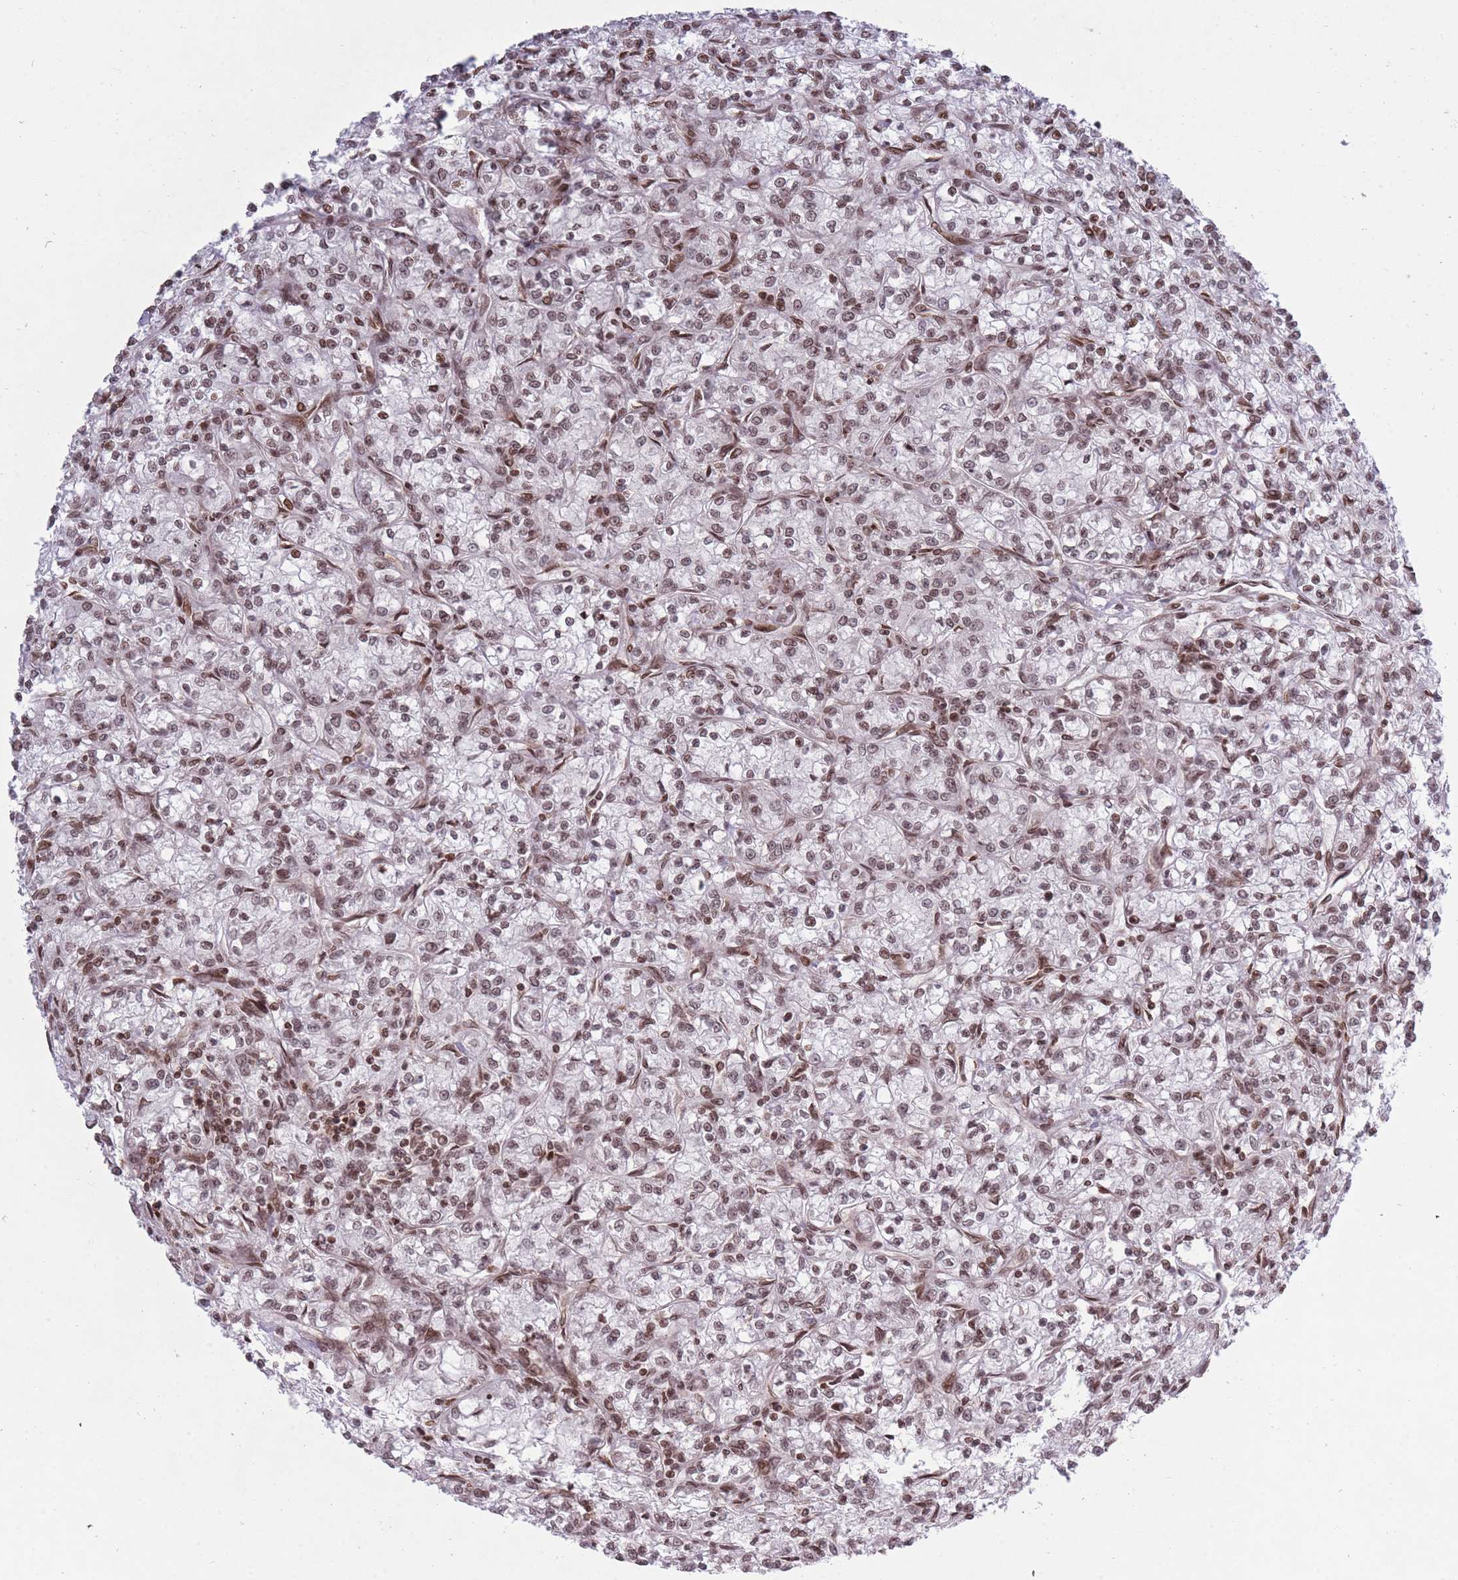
{"staining": {"intensity": "weak", "quantity": ">75%", "location": "nuclear"}, "tissue": "renal cancer", "cell_type": "Tumor cells", "image_type": "cancer", "snomed": [{"axis": "morphology", "description": "Adenocarcinoma, NOS"}, {"axis": "topography", "description": "Kidney"}], "caption": "A low amount of weak nuclear positivity is appreciated in about >75% of tumor cells in renal cancer (adenocarcinoma) tissue. (IHC, brightfield microscopy, high magnification).", "gene": "TMC6", "patient": {"sex": "female", "age": 59}}